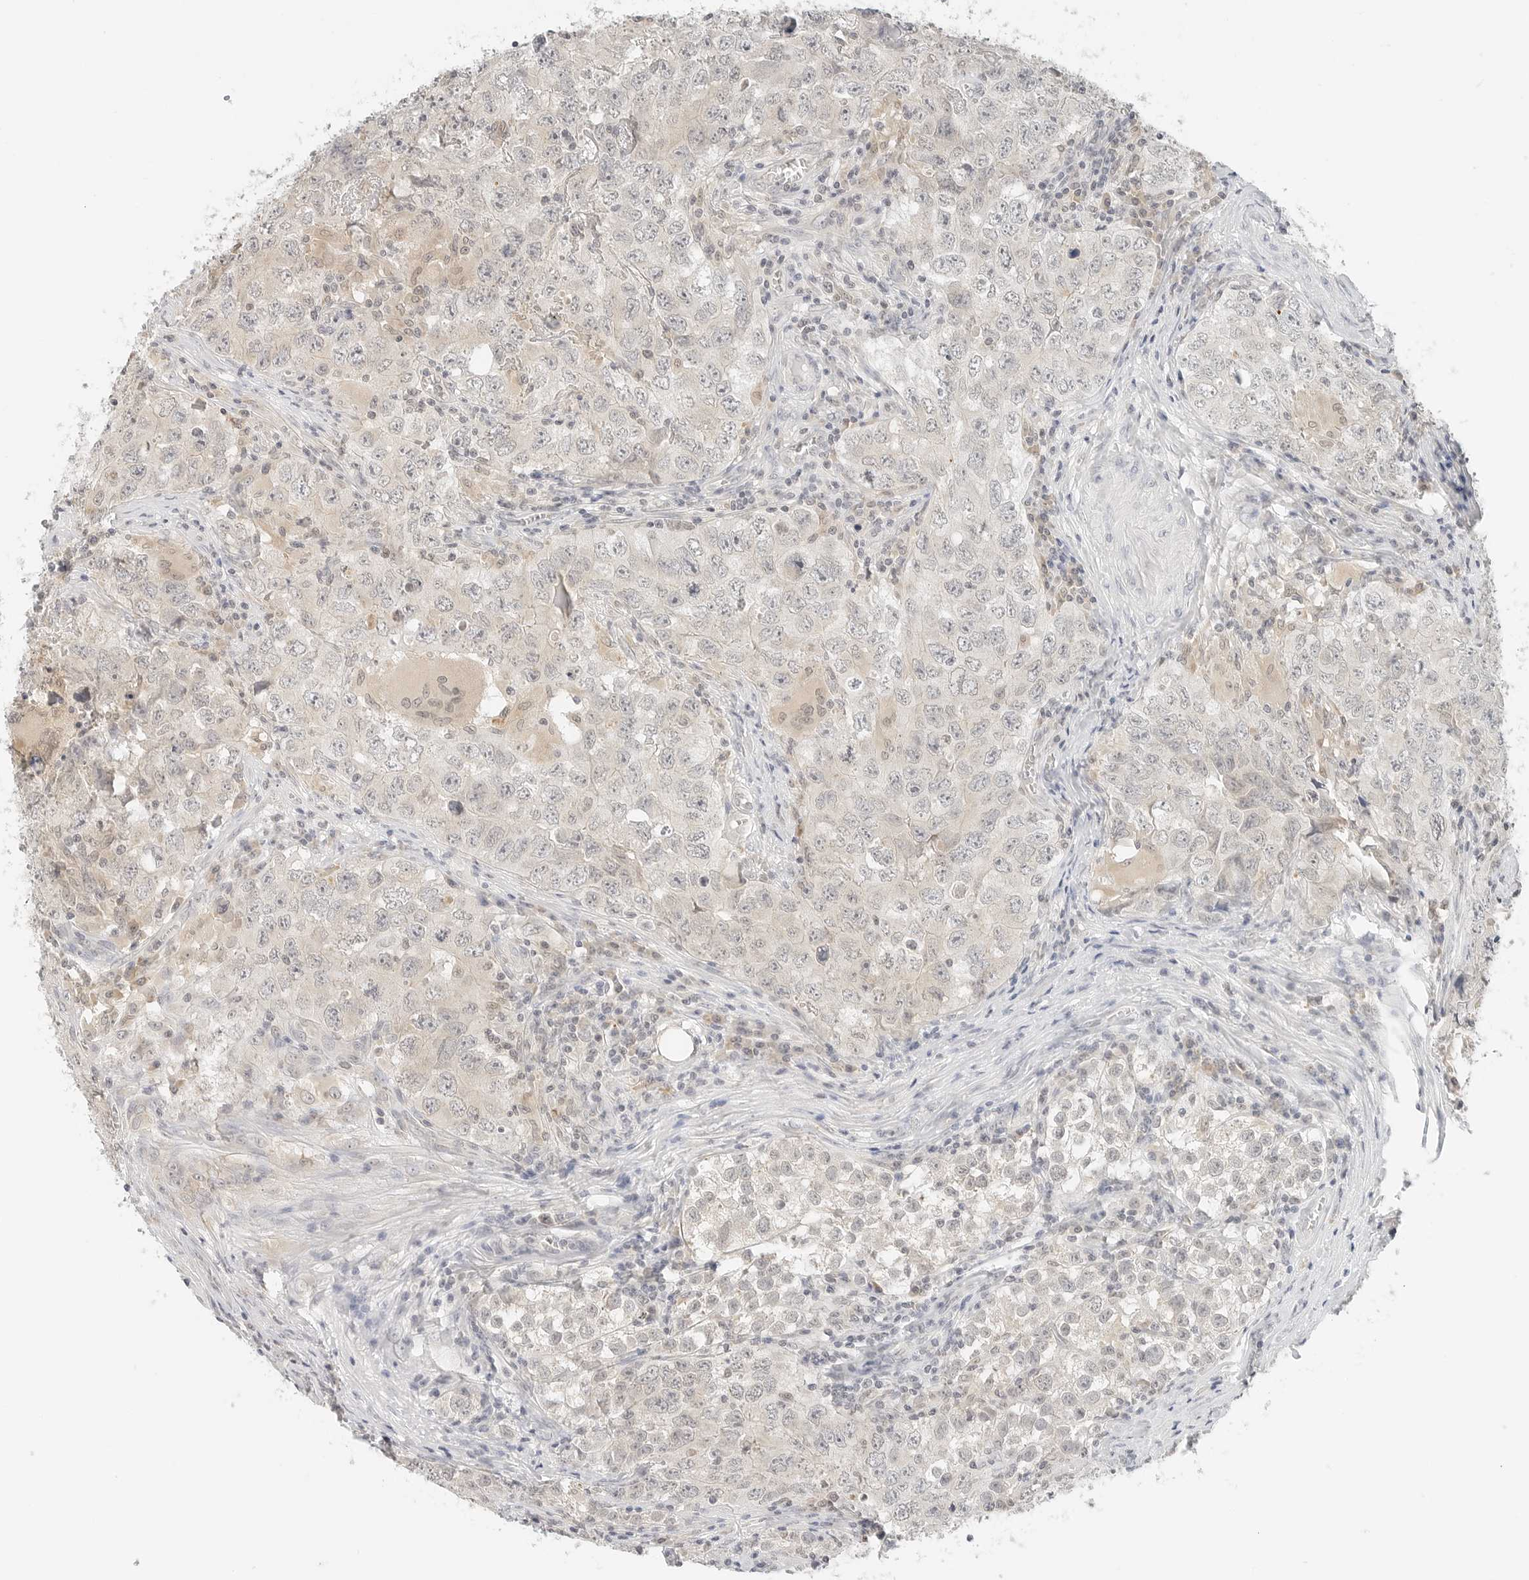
{"staining": {"intensity": "negative", "quantity": "none", "location": "none"}, "tissue": "testis cancer", "cell_type": "Tumor cells", "image_type": "cancer", "snomed": [{"axis": "morphology", "description": "Seminoma, NOS"}, {"axis": "morphology", "description": "Carcinoma, Embryonal, NOS"}, {"axis": "topography", "description": "Testis"}], "caption": "Immunohistochemistry image of human testis cancer stained for a protein (brown), which exhibits no expression in tumor cells.", "gene": "NEO1", "patient": {"sex": "male", "age": 43}}